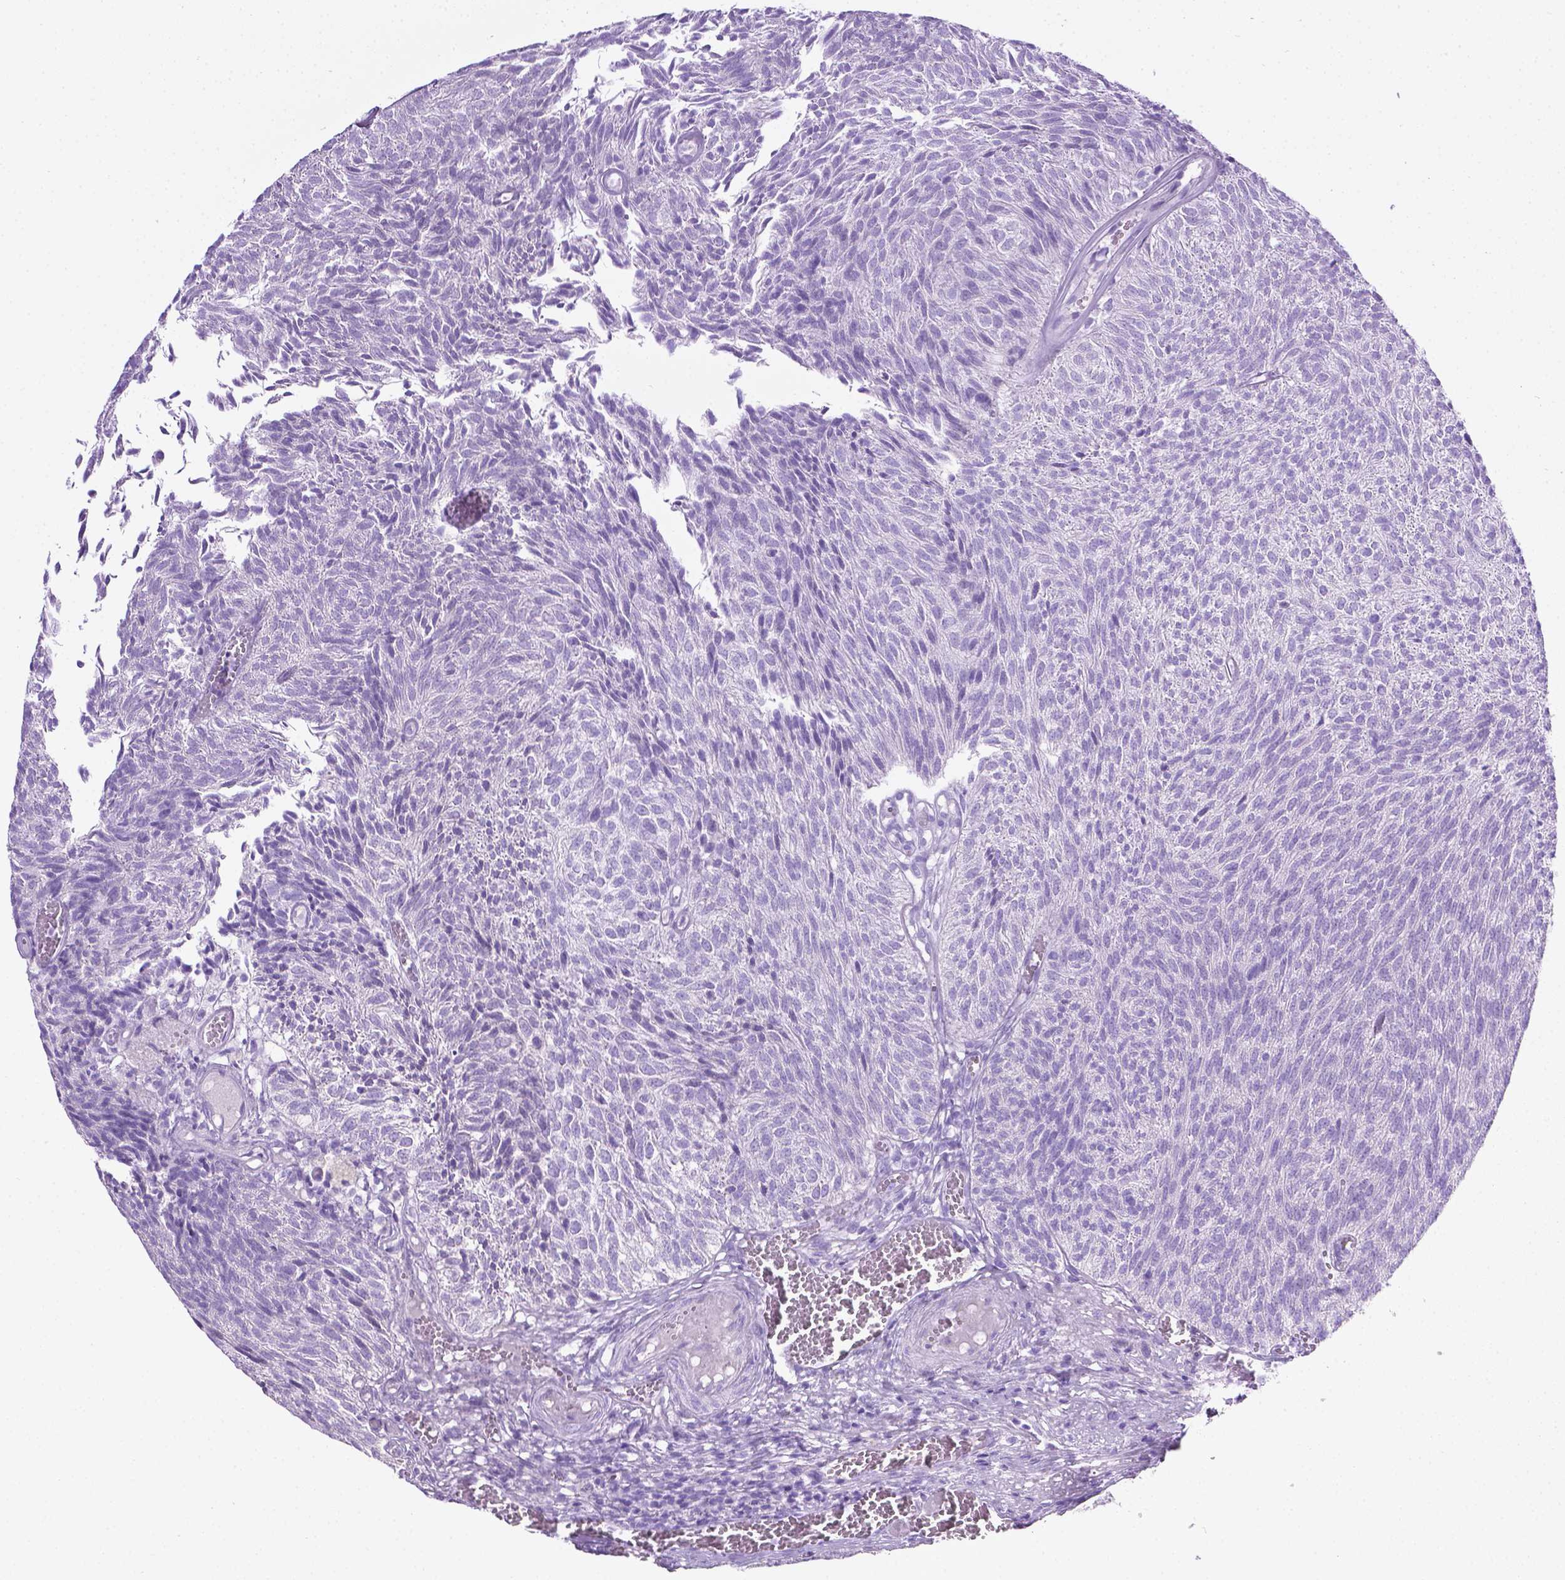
{"staining": {"intensity": "negative", "quantity": "none", "location": "none"}, "tissue": "urothelial cancer", "cell_type": "Tumor cells", "image_type": "cancer", "snomed": [{"axis": "morphology", "description": "Urothelial carcinoma, Low grade"}, {"axis": "topography", "description": "Urinary bladder"}], "caption": "Tumor cells are negative for protein expression in human urothelial carcinoma (low-grade).", "gene": "LELP1", "patient": {"sex": "male", "age": 77}}